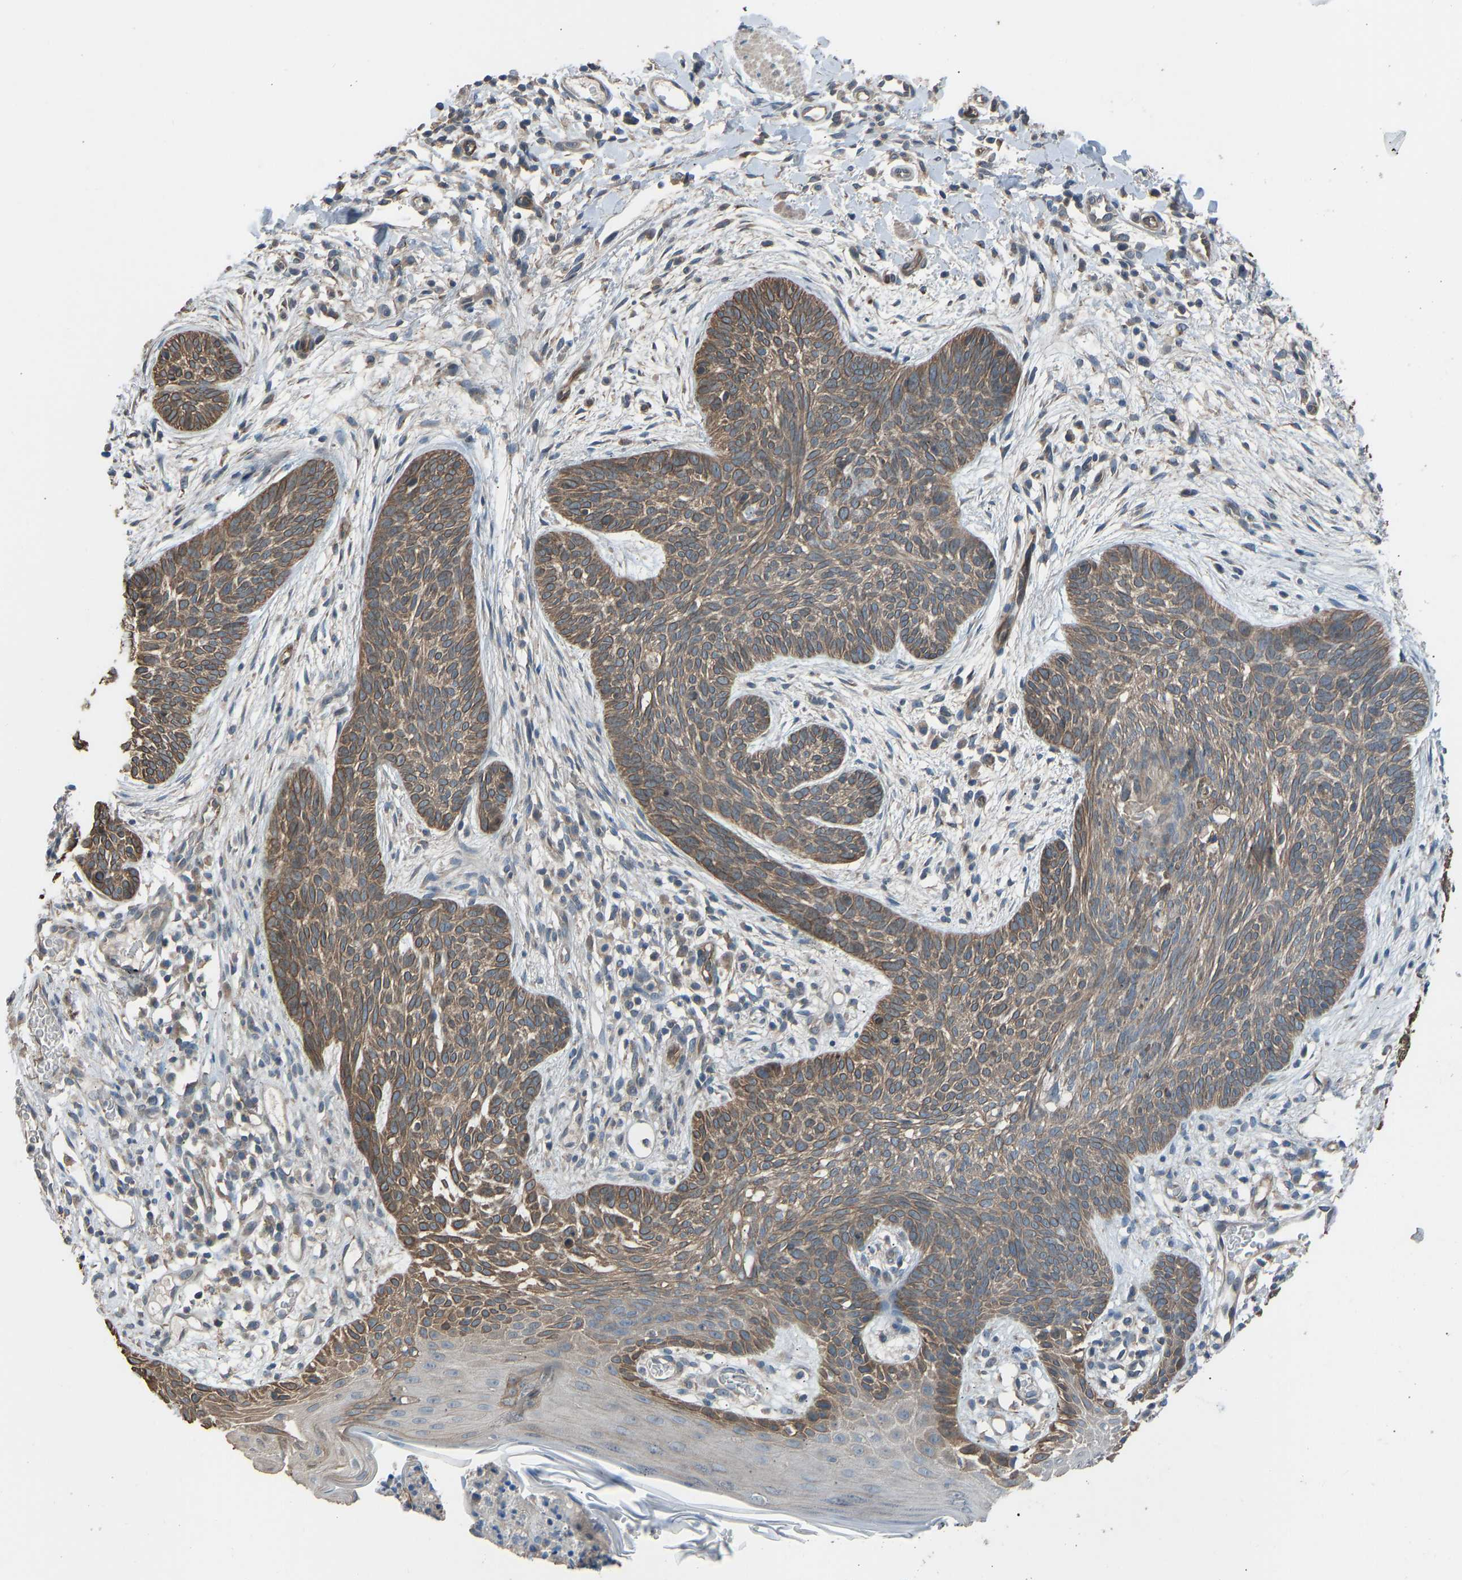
{"staining": {"intensity": "moderate", "quantity": ">75%", "location": "cytoplasmic/membranous"}, "tissue": "skin cancer", "cell_type": "Tumor cells", "image_type": "cancer", "snomed": [{"axis": "morphology", "description": "Basal cell carcinoma"}, {"axis": "topography", "description": "Skin"}], "caption": "Moderate cytoplasmic/membranous expression is seen in about >75% of tumor cells in skin cancer.", "gene": "SLC43A1", "patient": {"sex": "female", "age": 59}}